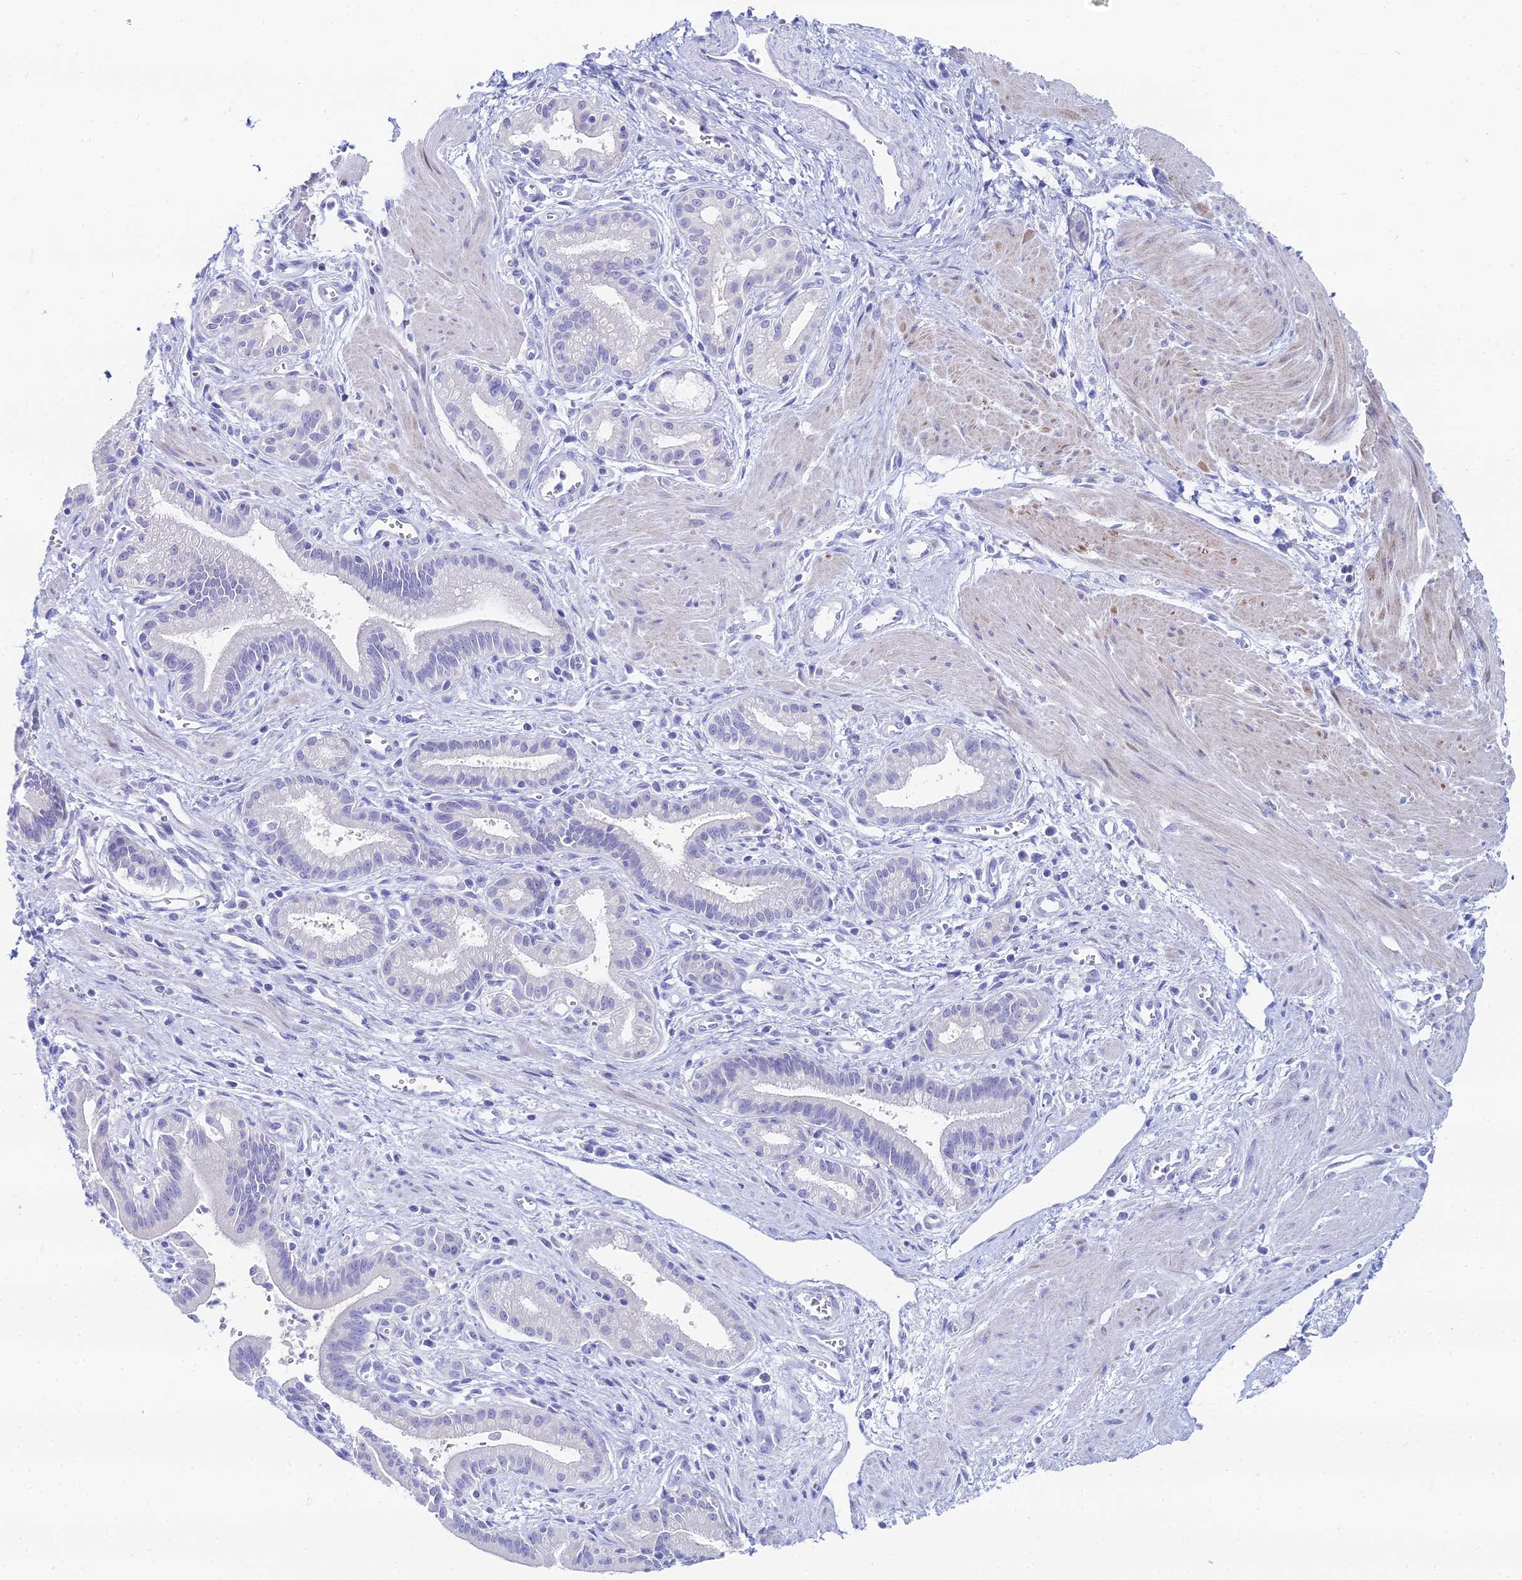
{"staining": {"intensity": "negative", "quantity": "none", "location": "none"}, "tissue": "pancreatic cancer", "cell_type": "Tumor cells", "image_type": "cancer", "snomed": [{"axis": "morphology", "description": "Adenocarcinoma, NOS"}, {"axis": "topography", "description": "Pancreas"}], "caption": "Histopathology image shows no significant protein expression in tumor cells of pancreatic adenocarcinoma.", "gene": "HSPA1L", "patient": {"sex": "male", "age": 78}}